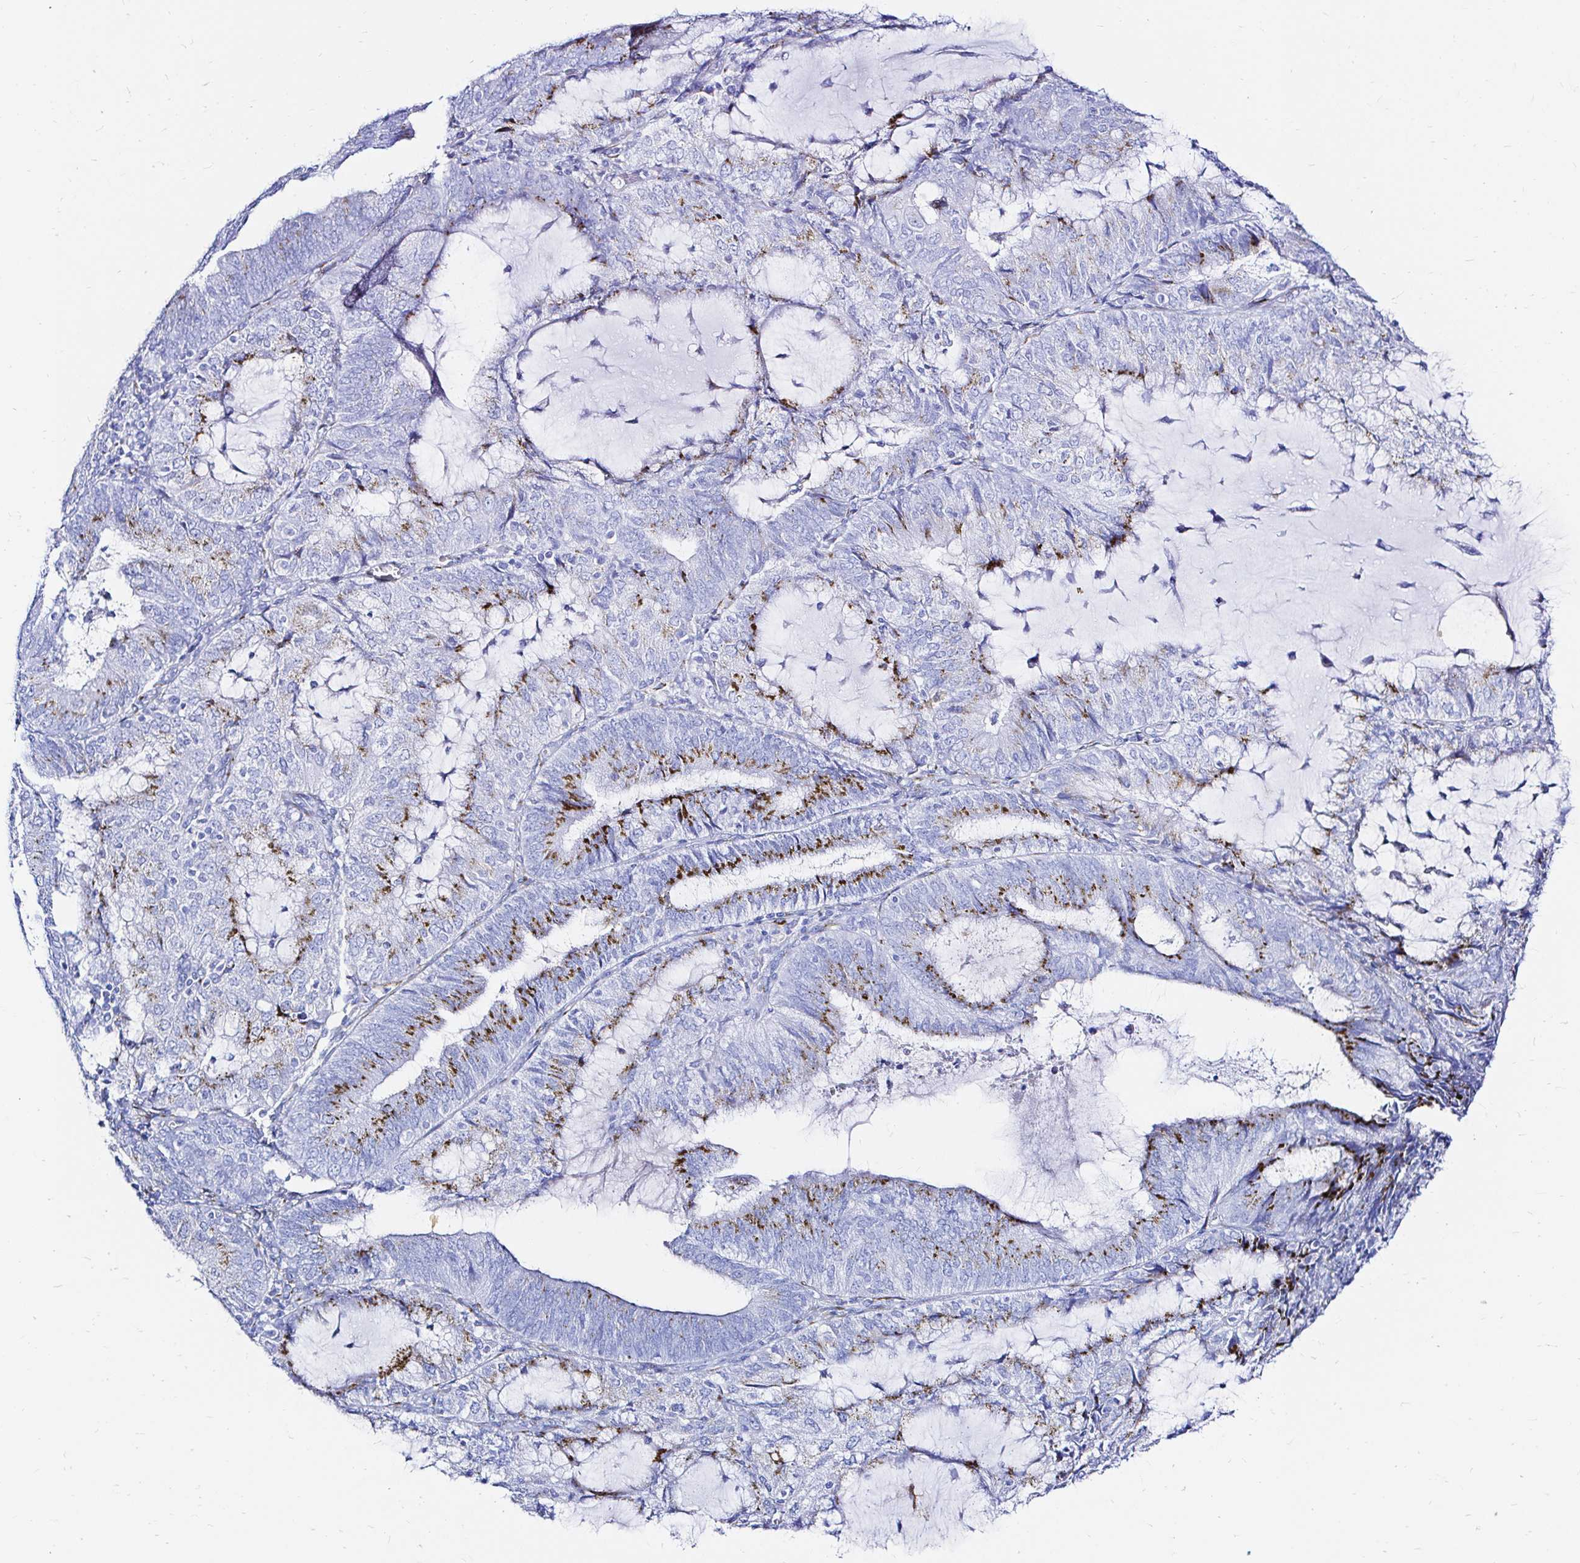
{"staining": {"intensity": "moderate", "quantity": "25%-75%", "location": "cytoplasmic/membranous"}, "tissue": "endometrial cancer", "cell_type": "Tumor cells", "image_type": "cancer", "snomed": [{"axis": "morphology", "description": "Adenocarcinoma, NOS"}, {"axis": "topography", "description": "Endometrium"}], "caption": "Endometrial adenocarcinoma stained for a protein exhibits moderate cytoplasmic/membranous positivity in tumor cells.", "gene": "ZNF432", "patient": {"sex": "female", "age": 81}}